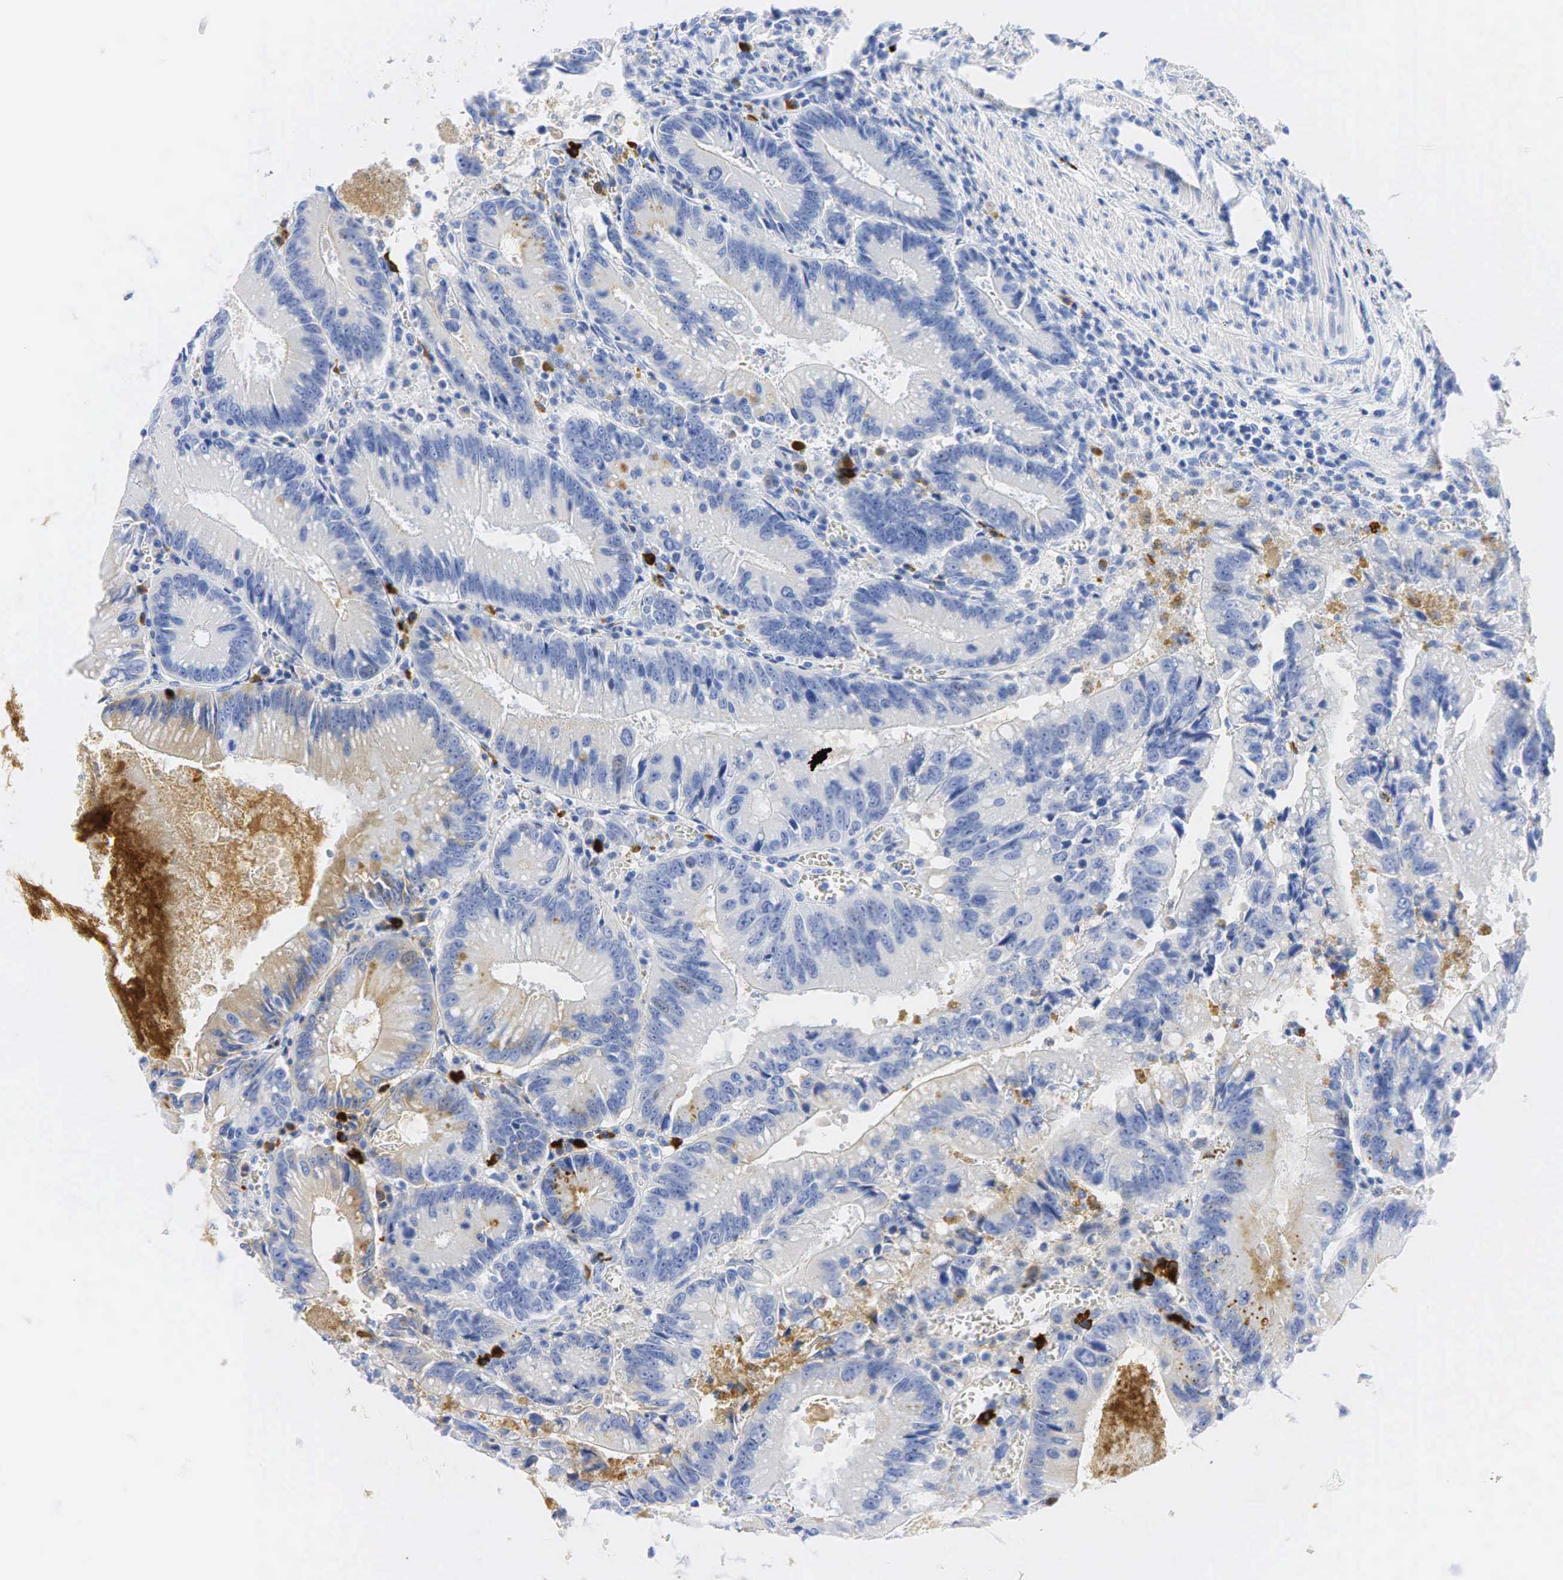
{"staining": {"intensity": "negative", "quantity": "none", "location": "none"}, "tissue": "colorectal cancer", "cell_type": "Tumor cells", "image_type": "cancer", "snomed": [{"axis": "morphology", "description": "Adenocarcinoma, NOS"}, {"axis": "topography", "description": "Rectum"}], "caption": "The micrograph shows no staining of tumor cells in colorectal adenocarcinoma.", "gene": "NKX2-1", "patient": {"sex": "female", "age": 81}}